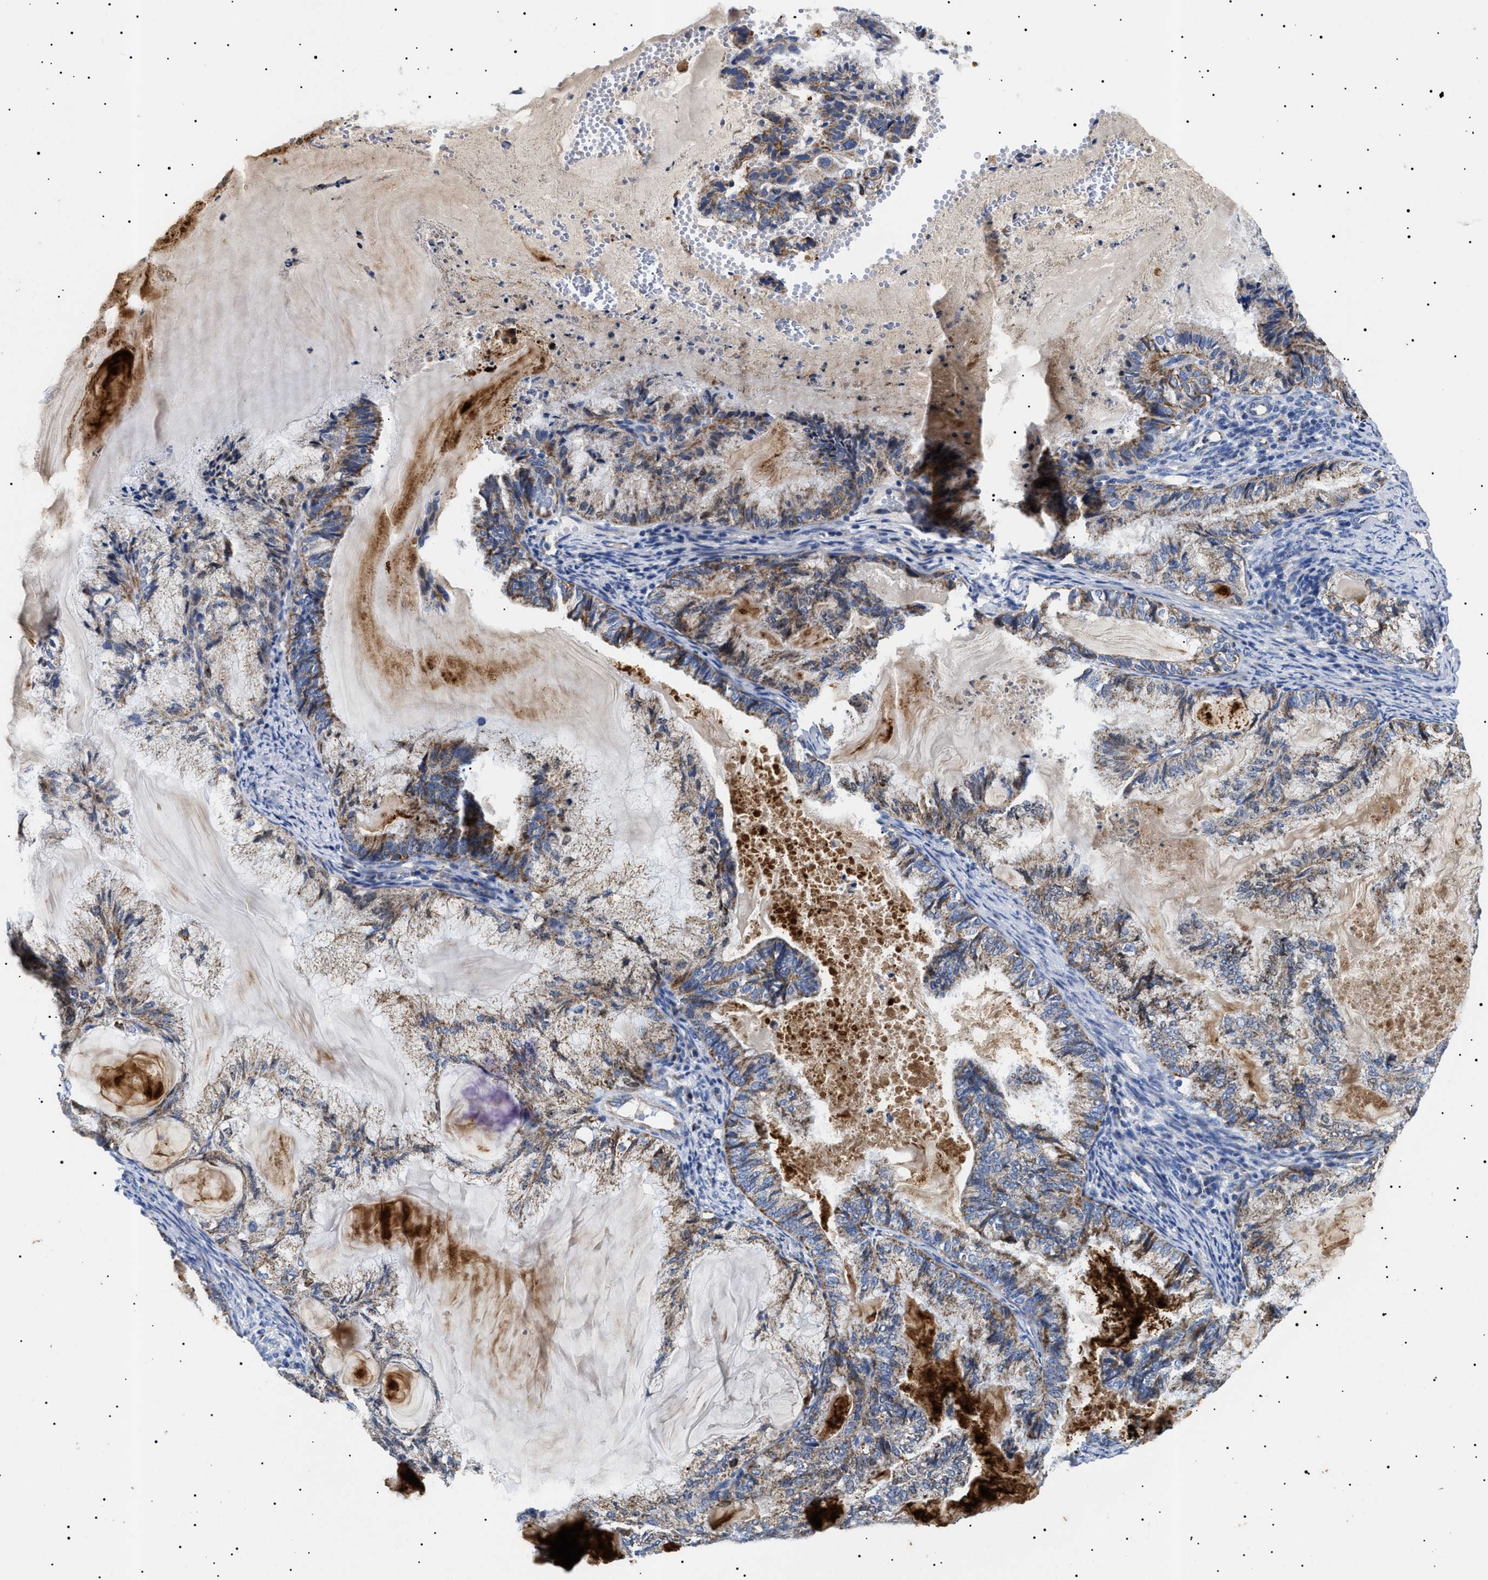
{"staining": {"intensity": "moderate", "quantity": "<25%", "location": "cytoplasmic/membranous"}, "tissue": "endometrial cancer", "cell_type": "Tumor cells", "image_type": "cancer", "snomed": [{"axis": "morphology", "description": "Adenocarcinoma, NOS"}, {"axis": "topography", "description": "Endometrium"}], "caption": "IHC of human endometrial cancer displays low levels of moderate cytoplasmic/membranous staining in about <25% of tumor cells.", "gene": "CHRDL2", "patient": {"sex": "female", "age": 86}}